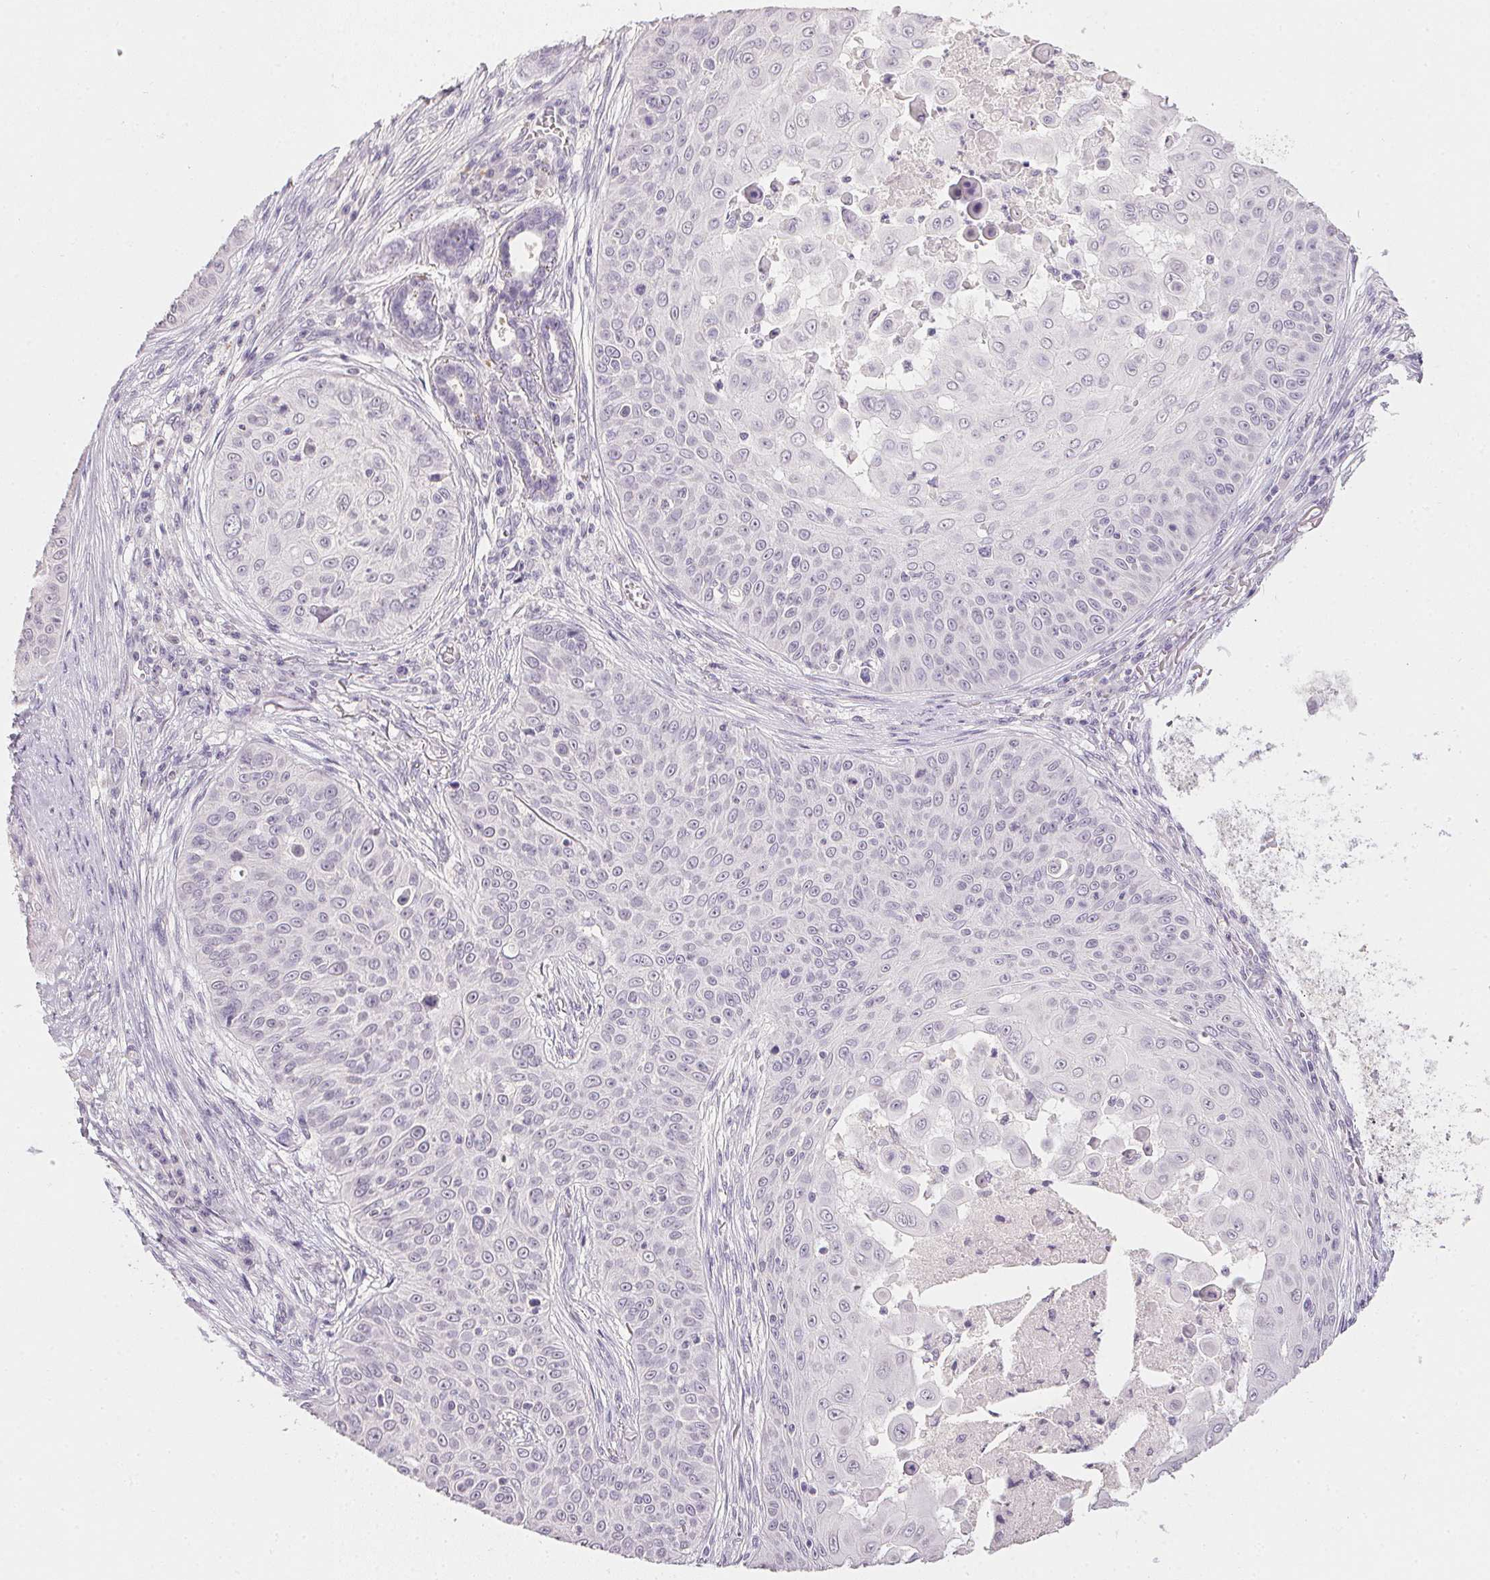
{"staining": {"intensity": "negative", "quantity": "none", "location": "none"}, "tissue": "skin cancer", "cell_type": "Tumor cells", "image_type": "cancer", "snomed": [{"axis": "morphology", "description": "Squamous cell carcinoma, NOS"}, {"axis": "topography", "description": "Skin"}], "caption": "Tumor cells show no significant staining in skin cancer (squamous cell carcinoma). (DAB (3,3'-diaminobenzidine) immunohistochemistry, high magnification).", "gene": "PPY", "patient": {"sex": "male", "age": 82}}